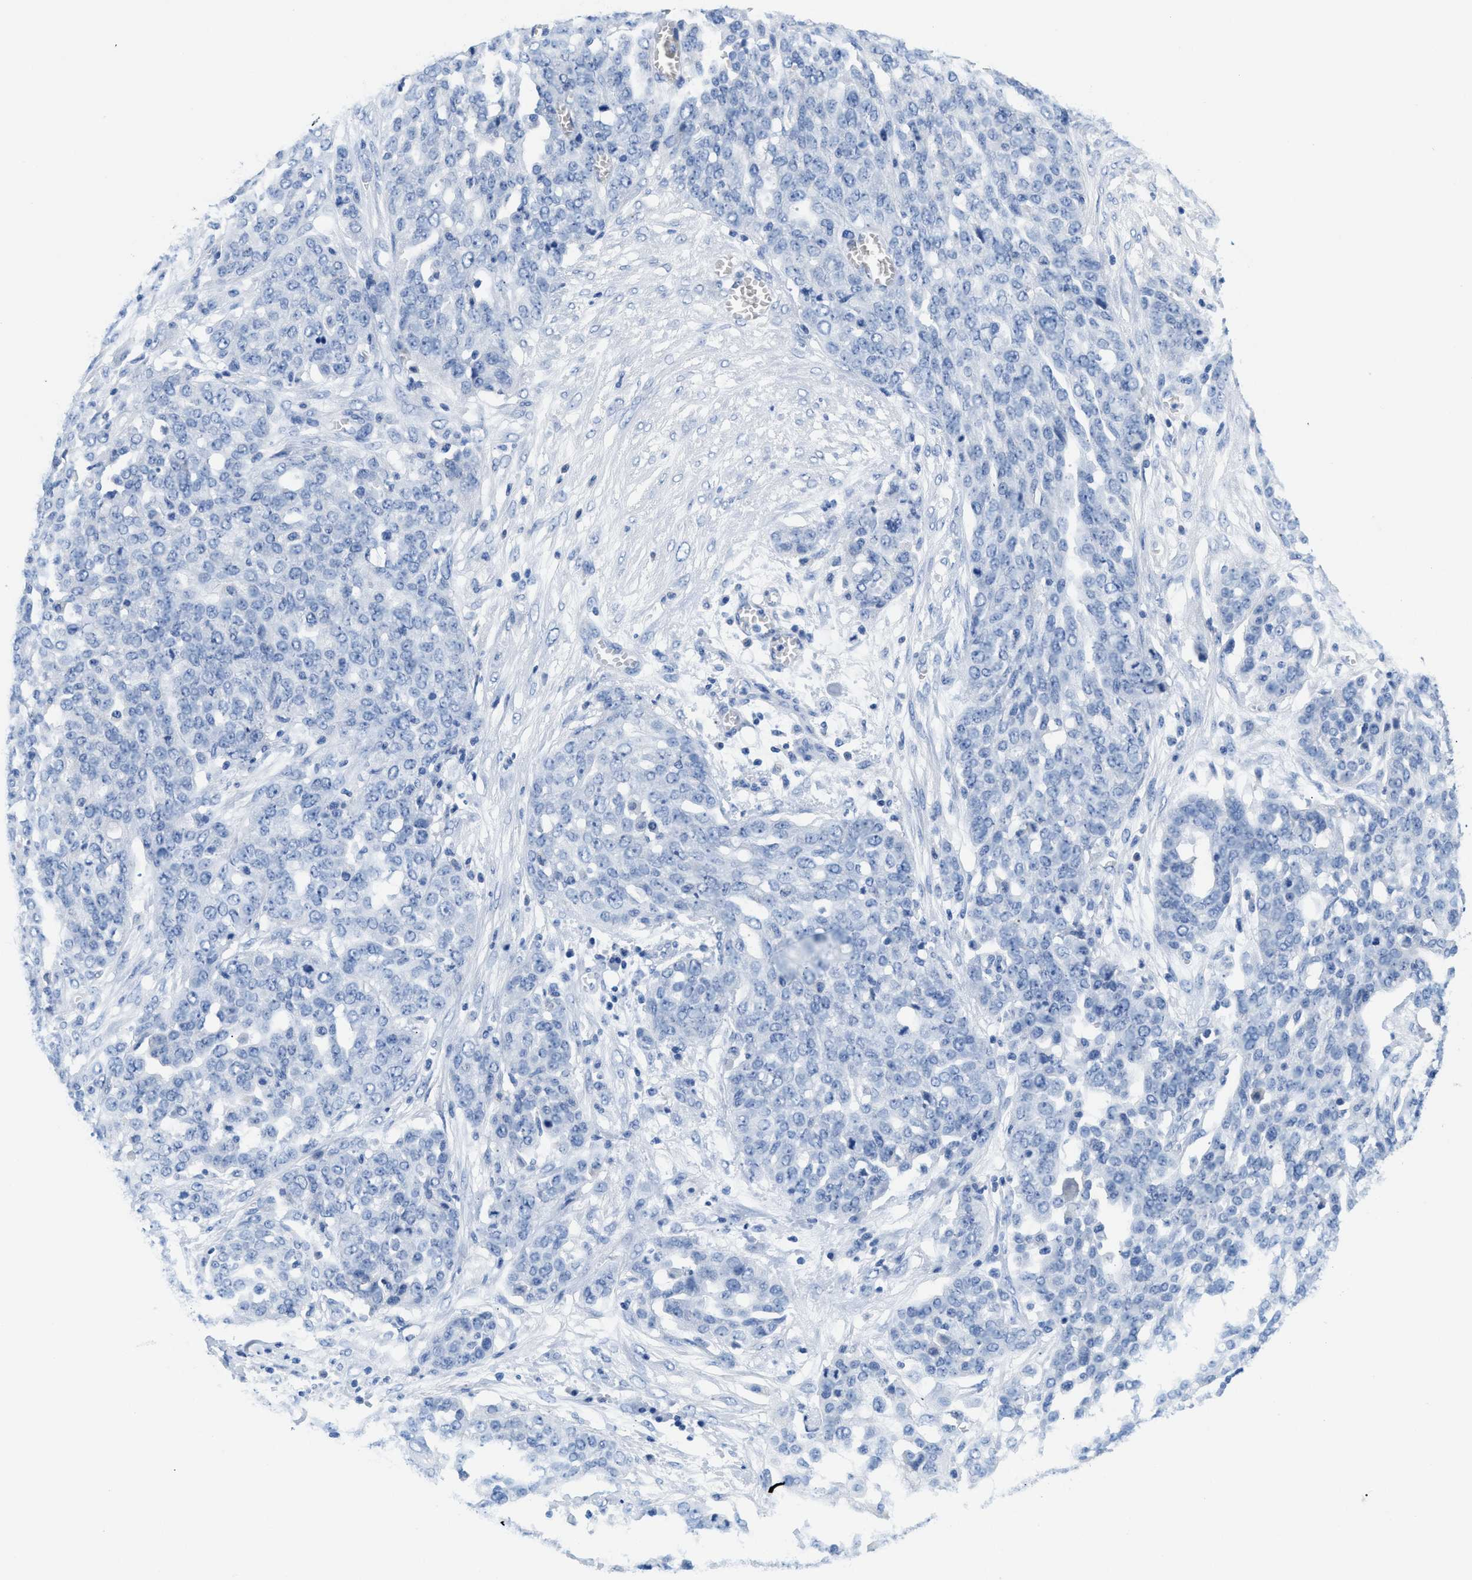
{"staining": {"intensity": "negative", "quantity": "none", "location": "none"}, "tissue": "ovarian cancer", "cell_type": "Tumor cells", "image_type": "cancer", "snomed": [{"axis": "morphology", "description": "Cystadenocarcinoma, serous, NOS"}, {"axis": "topography", "description": "Soft tissue"}, {"axis": "topography", "description": "Ovary"}], "caption": "Immunohistochemical staining of ovarian cancer (serous cystadenocarcinoma) exhibits no significant positivity in tumor cells.", "gene": "SLFN13", "patient": {"sex": "female", "age": 57}}